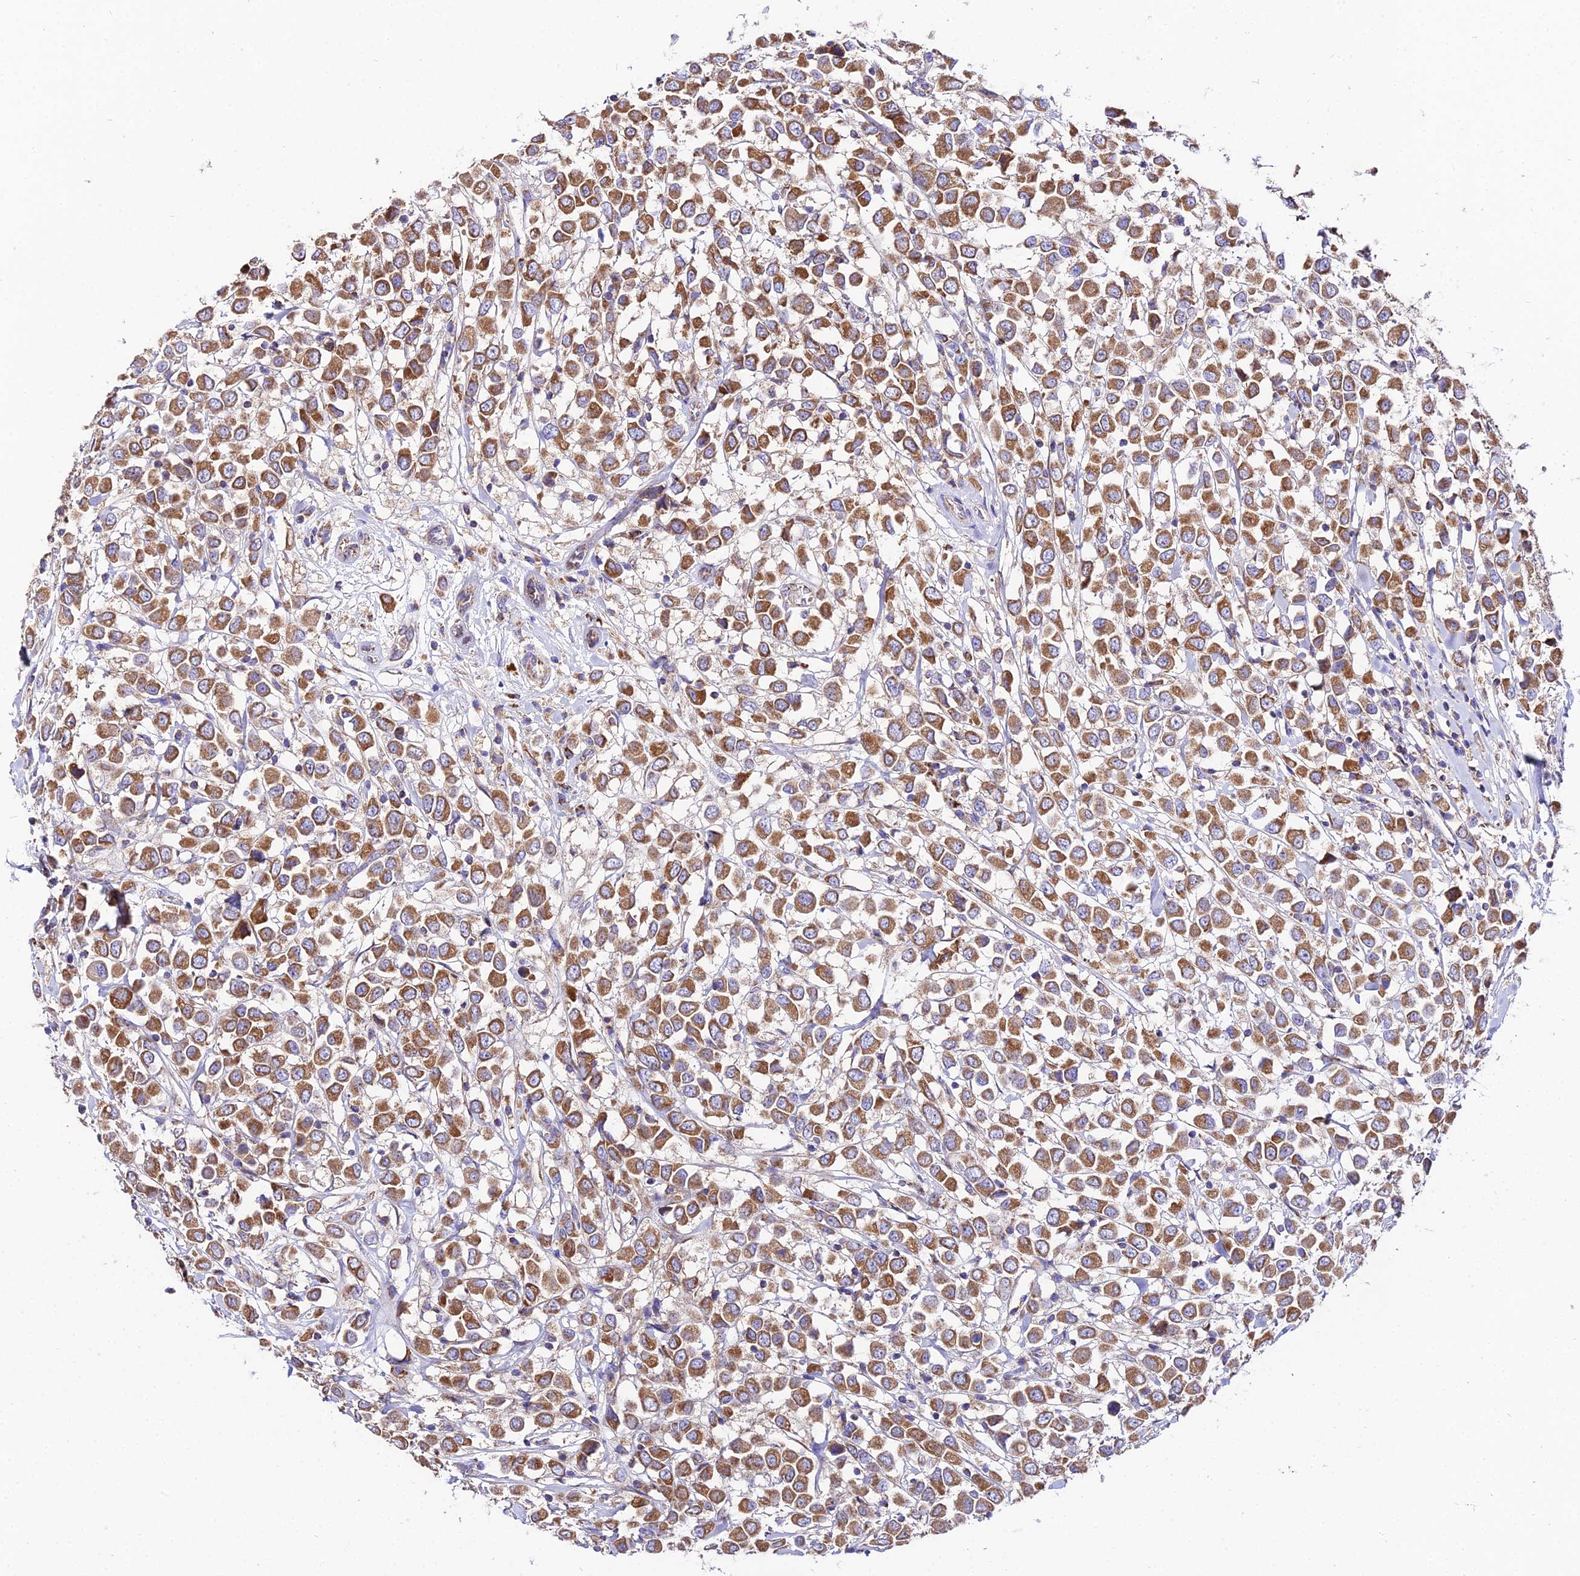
{"staining": {"intensity": "moderate", "quantity": ">75%", "location": "cytoplasmic/membranous"}, "tissue": "breast cancer", "cell_type": "Tumor cells", "image_type": "cancer", "snomed": [{"axis": "morphology", "description": "Duct carcinoma"}, {"axis": "topography", "description": "Breast"}], "caption": "This histopathology image exhibits immunohistochemistry staining of intraductal carcinoma (breast), with medium moderate cytoplasmic/membranous expression in about >75% of tumor cells.", "gene": "OCIAD1", "patient": {"sex": "female", "age": 61}}